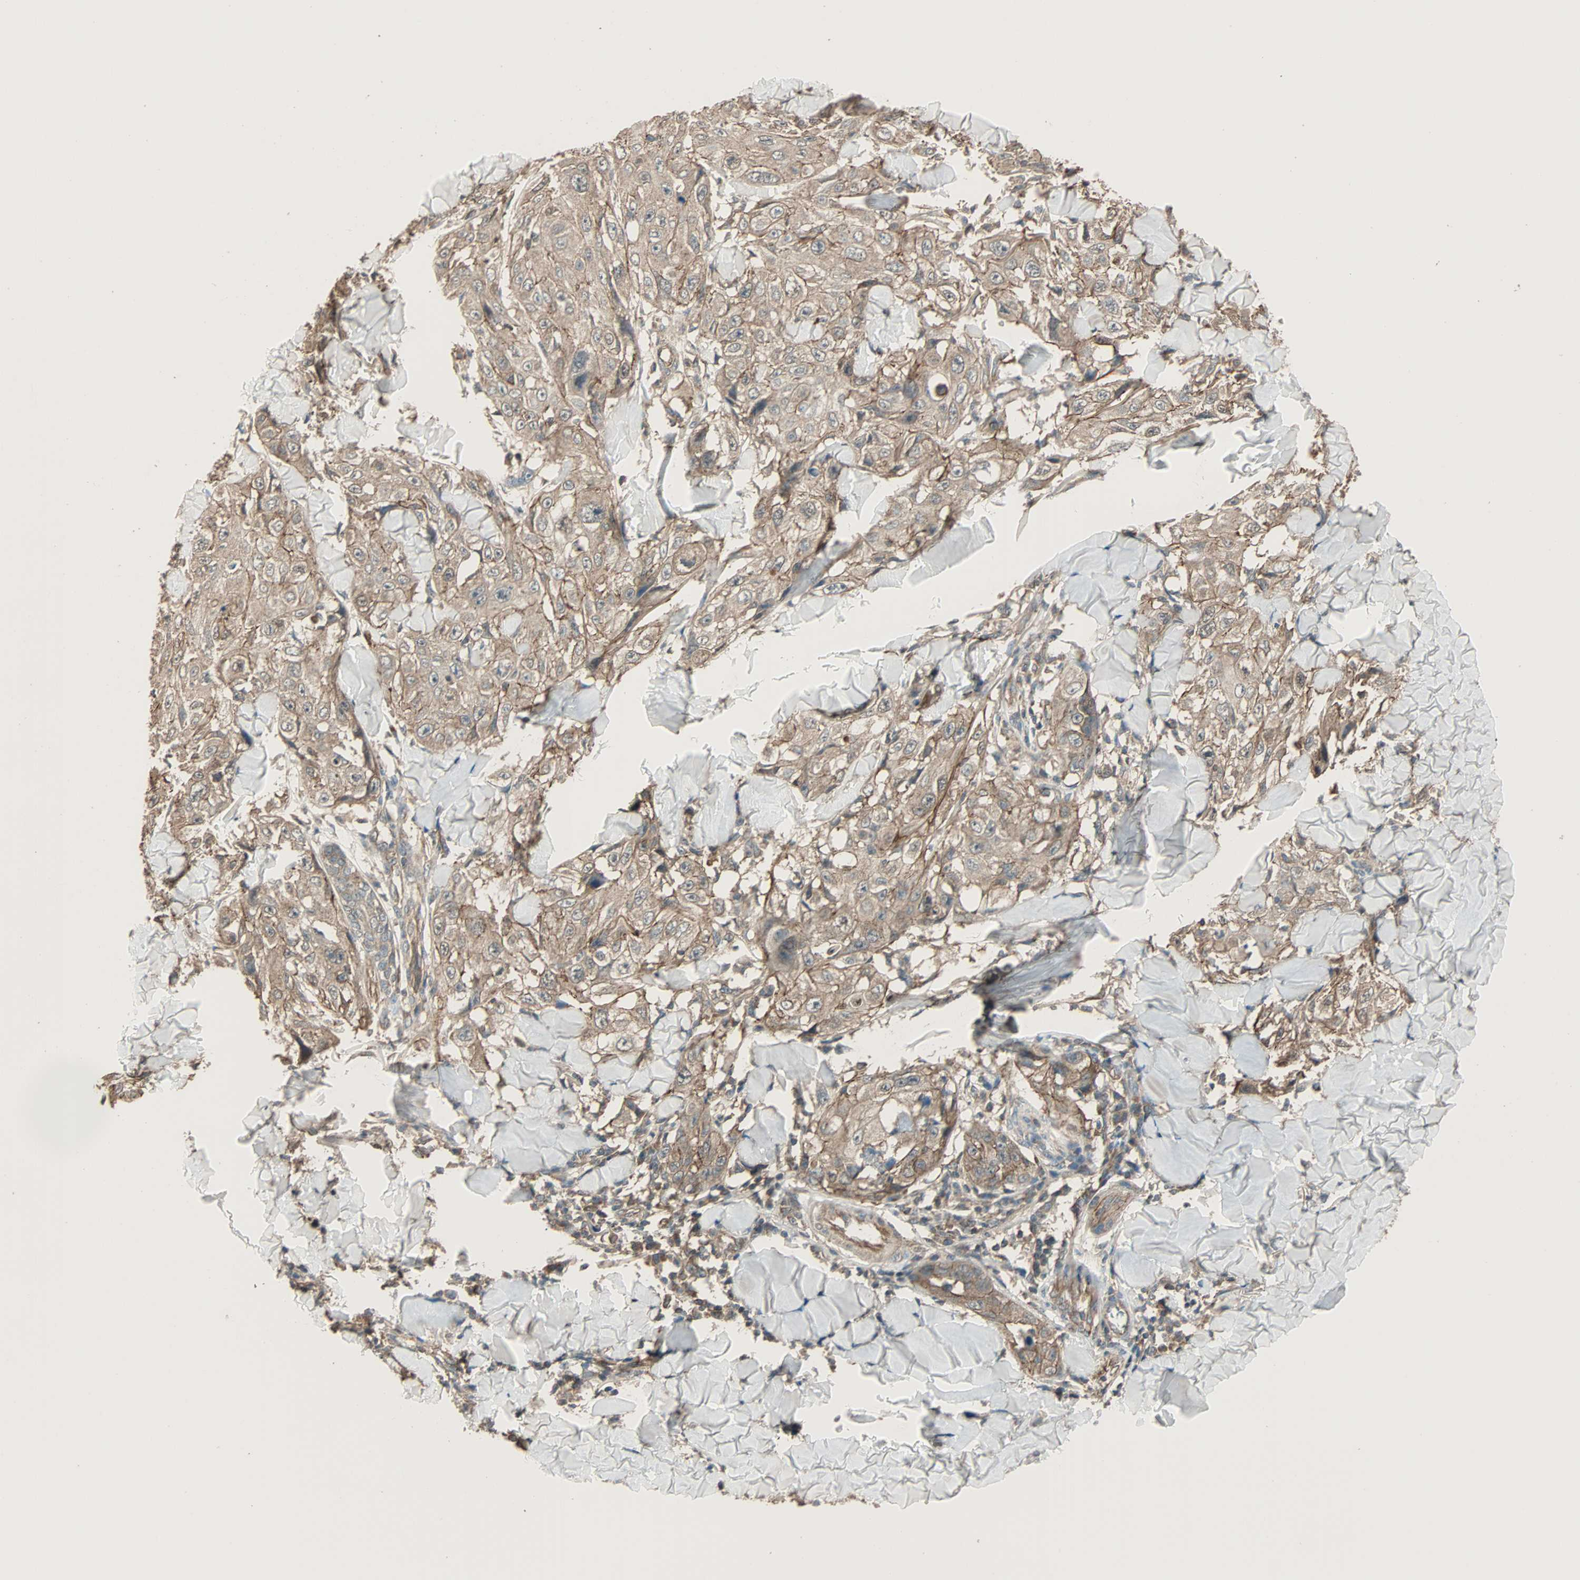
{"staining": {"intensity": "weak", "quantity": ">75%", "location": "cytoplasmic/membranous"}, "tissue": "skin cancer", "cell_type": "Tumor cells", "image_type": "cancer", "snomed": [{"axis": "morphology", "description": "Squamous cell carcinoma, NOS"}, {"axis": "topography", "description": "Skin"}], "caption": "Protein expression analysis of skin squamous cell carcinoma exhibits weak cytoplasmic/membranous expression in about >75% of tumor cells.", "gene": "MAP3K21", "patient": {"sex": "male", "age": 86}}